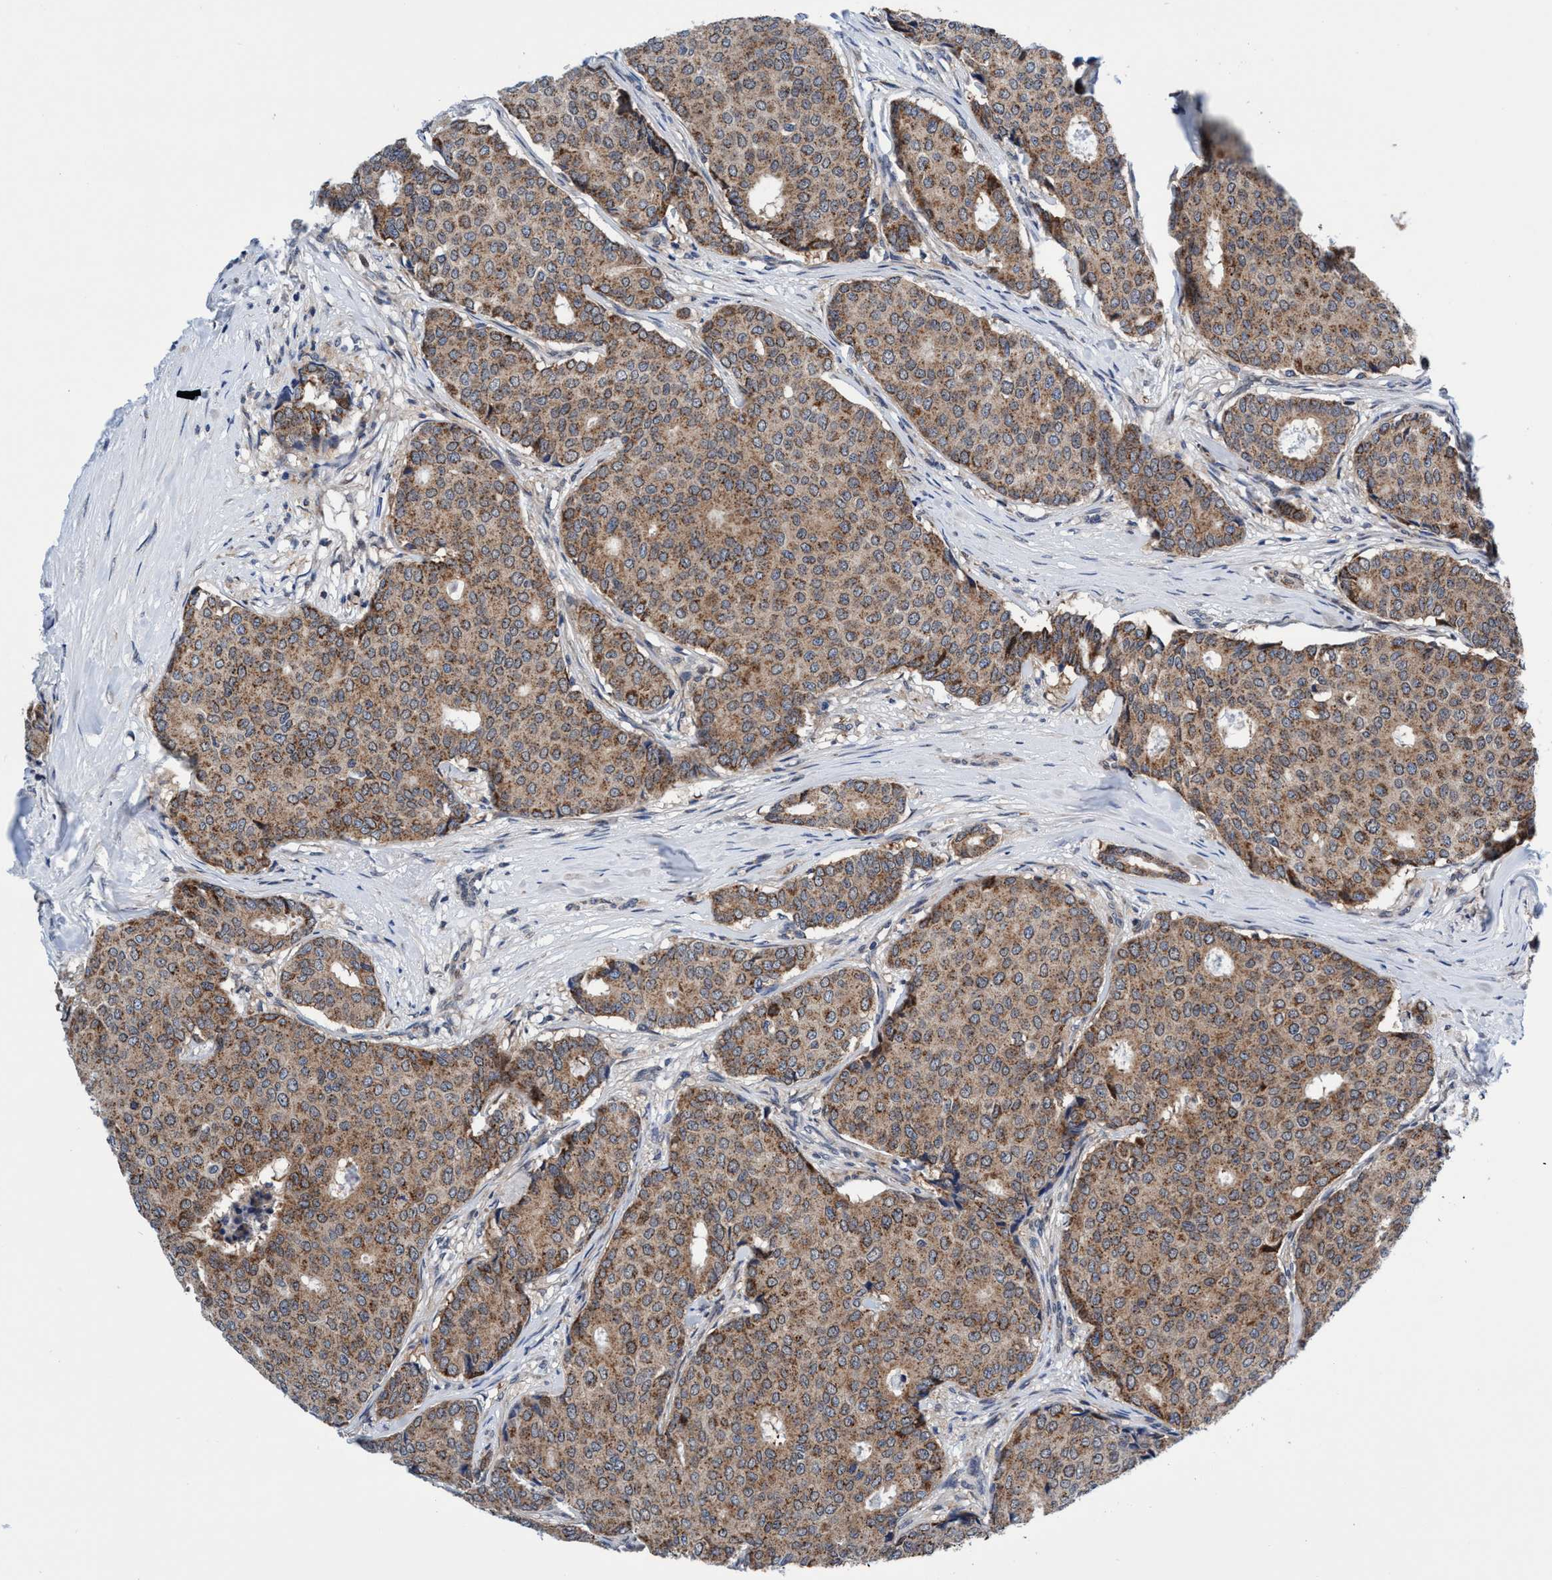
{"staining": {"intensity": "moderate", "quantity": ">75%", "location": "cytoplasmic/membranous"}, "tissue": "breast cancer", "cell_type": "Tumor cells", "image_type": "cancer", "snomed": [{"axis": "morphology", "description": "Duct carcinoma"}, {"axis": "topography", "description": "Breast"}], "caption": "Immunohistochemical staining of breast cancer exhibits moderate cytoplasmic/membranous protein expression in approximately >75% of tumor cells.", "gene": "AGAP2", "patient": {"sex": "female", "age": 75}}